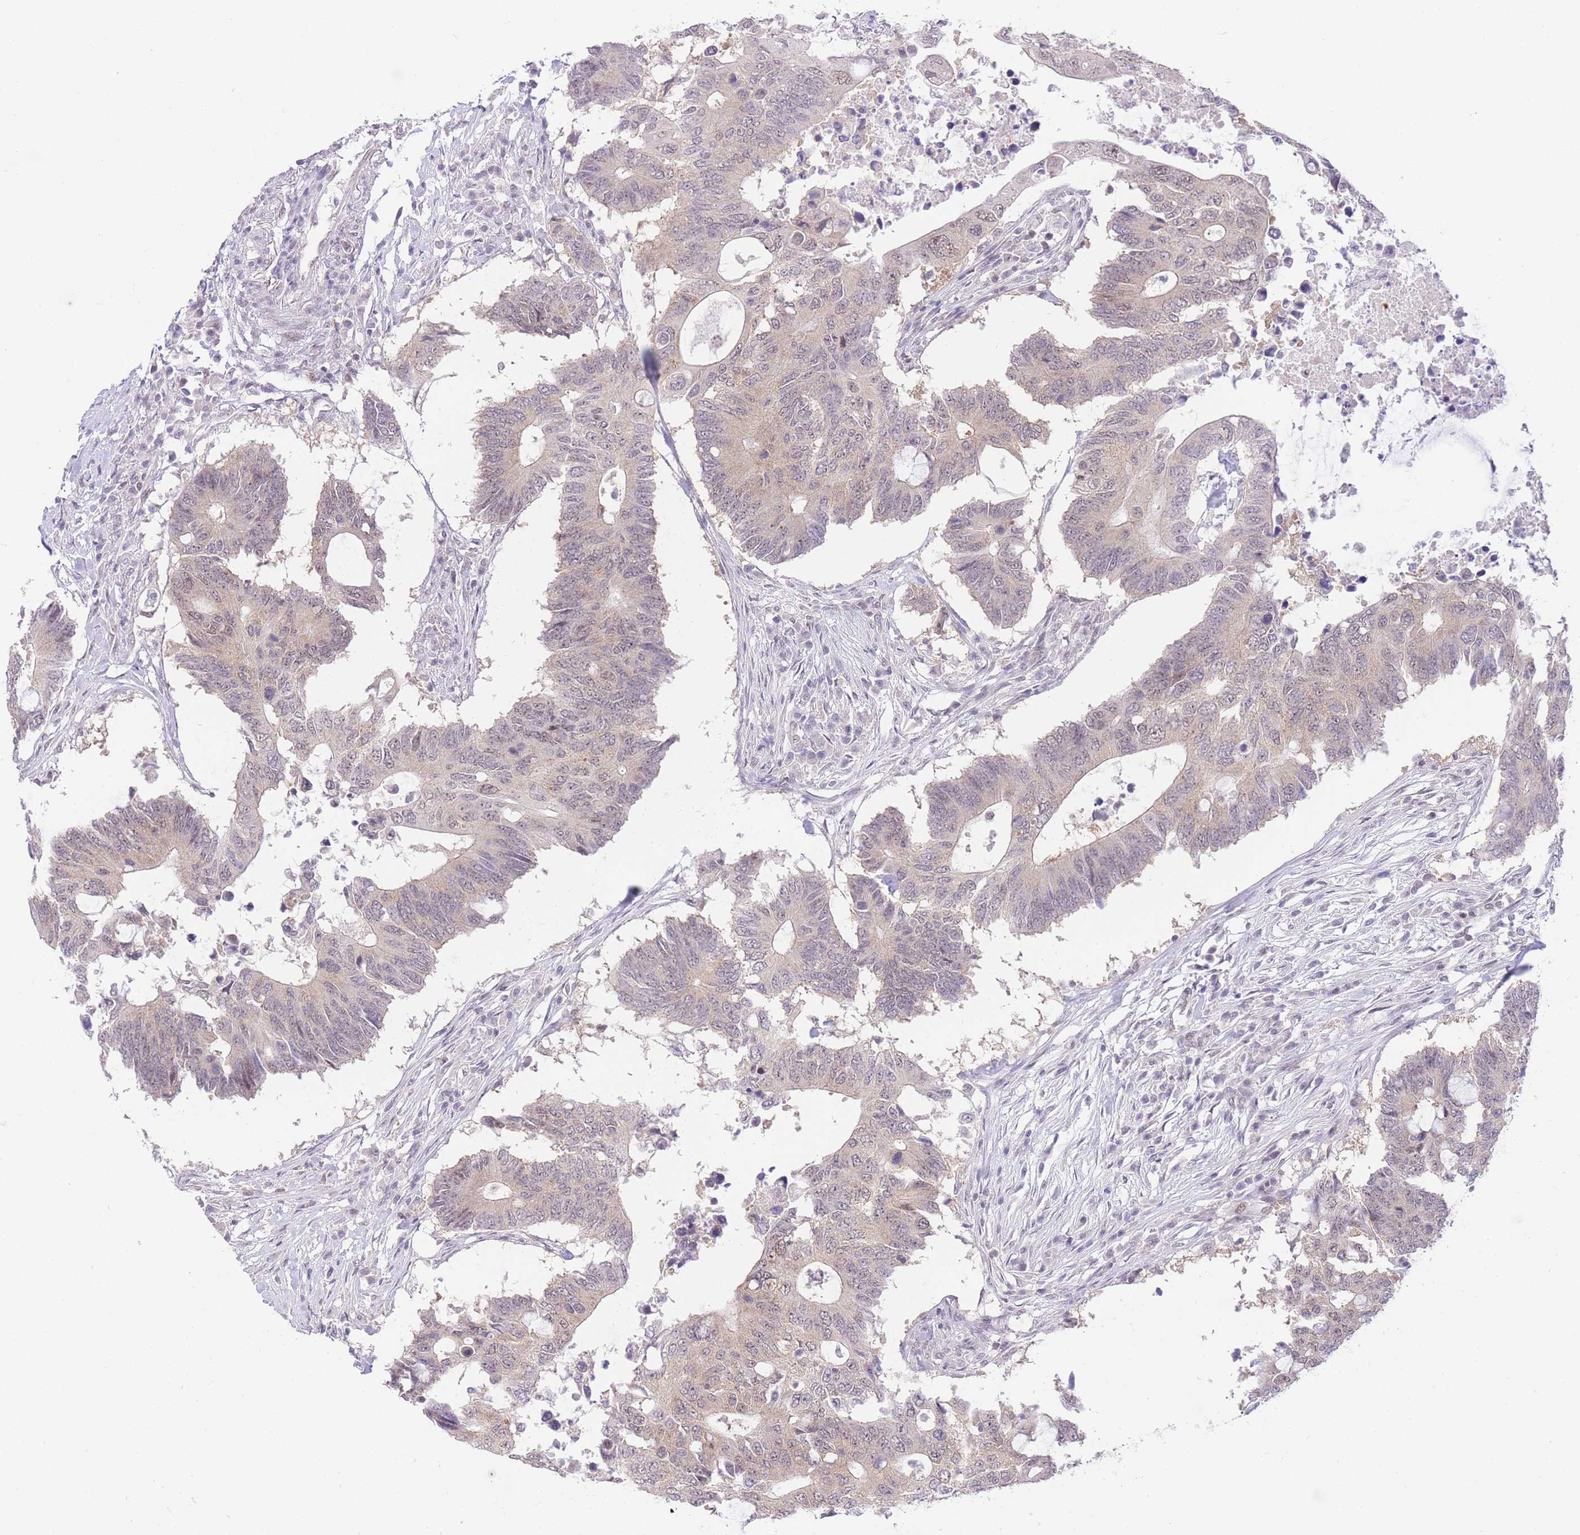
{"staining": {"intensity": "negative", "quantity": "none", "location": "none"}, "tissue": "colorectal cancer", "cell_type": "Tumor cells", "image_type": "cancer", "snomed": [{"axis": "morphology", "description": "Adenocarcinoma, NOS"}, {"axis": "topography", "description": "Colon"}], "caption": "Adenocarcinoma (colorectal) was stained to show a protein in brown. There is no significant expression in tumor cells.", "gene": "STK39", "patient": {"sex": "male", "age": 71}}